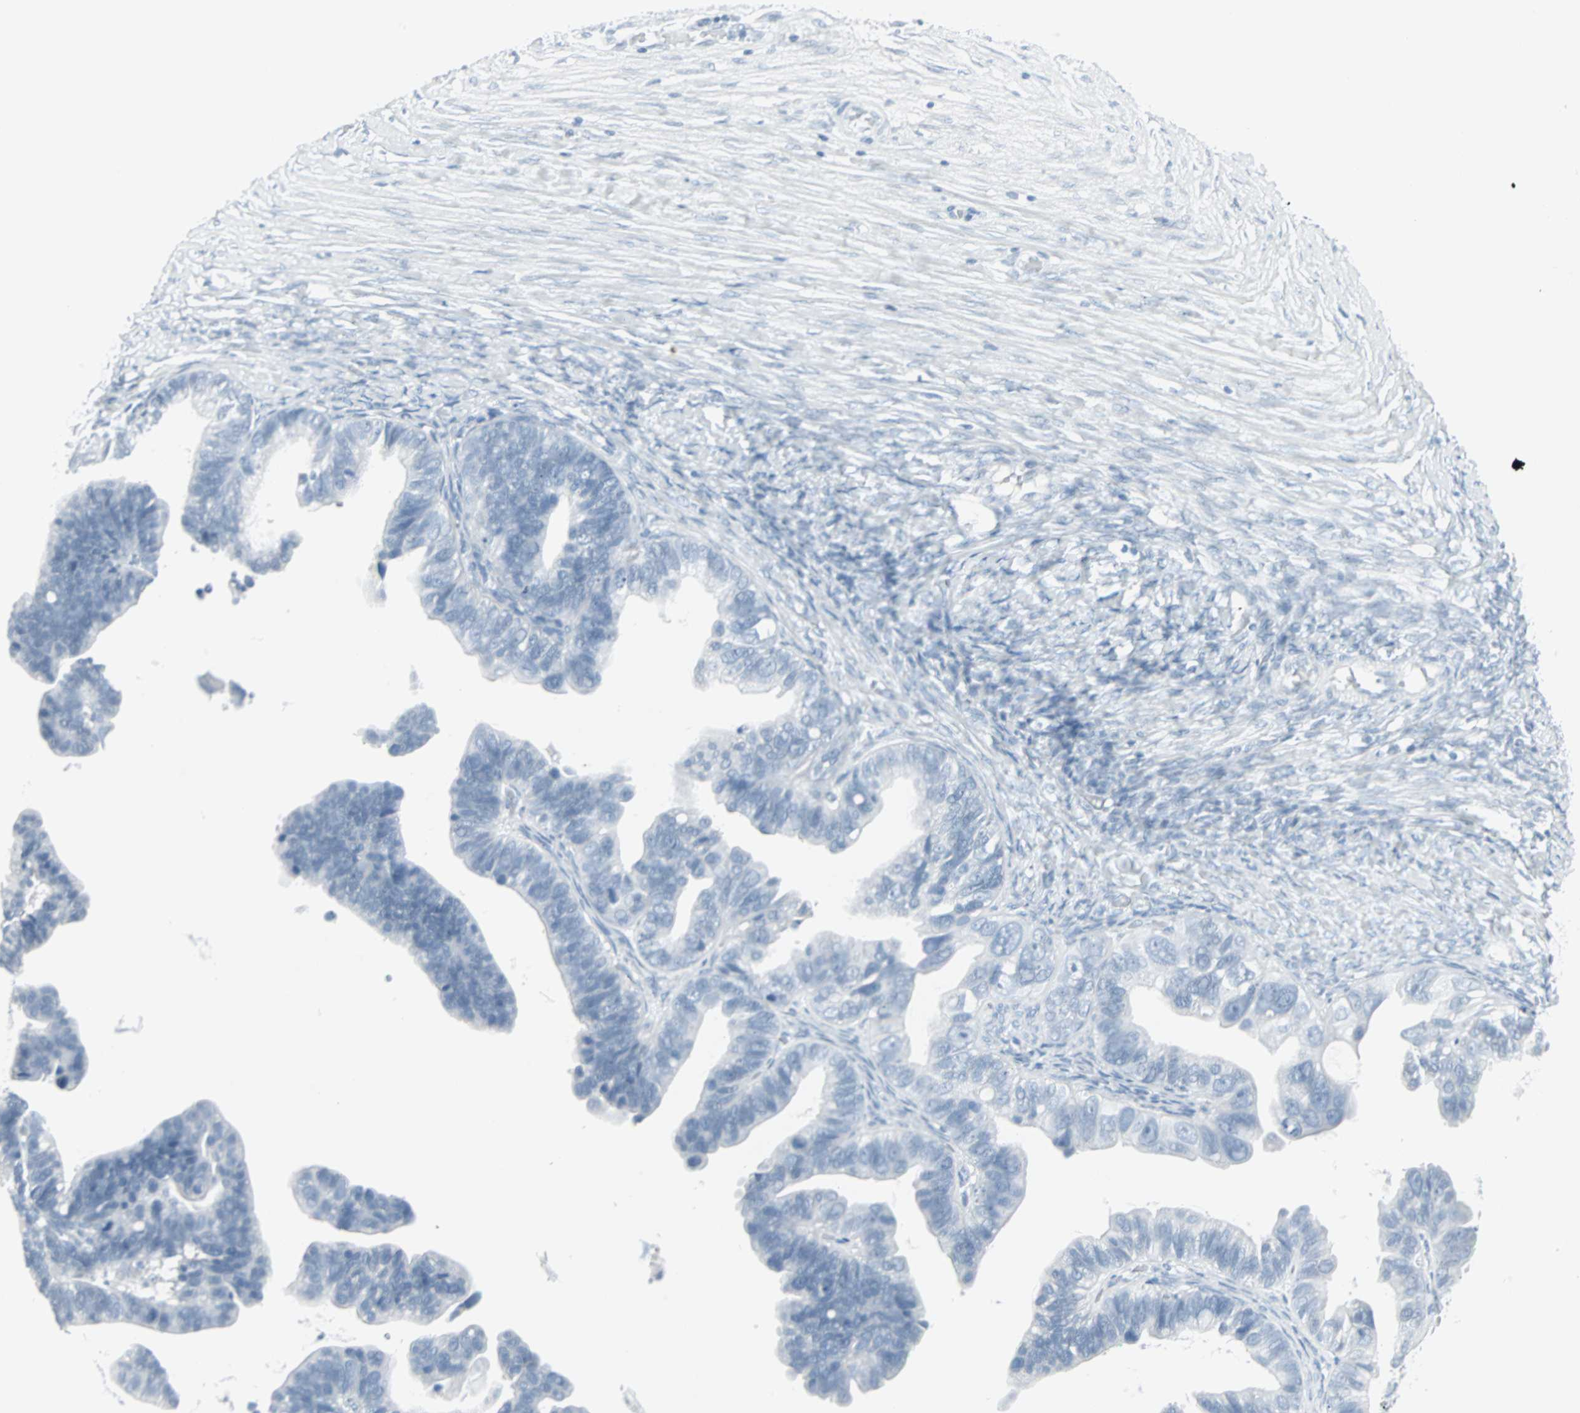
{"staining": {"intensity": "negative", "quantity": "none", "location": "none"}, "tissue": "ovarian cancer", "cell_type": "Tumor cells", "image_type": "cancer", "snomed": [{"axis": "morphology", "description": "Cystadenocarcinoma, serous, NOS"}, {"axis": "topography", "description": "Ovary"}], "caption": "Histopathology image shows no significant protein expression in tumor cells of ovarian serous cystadenocarcinoma. (Immunohistochemistry (ihc), brightfield microscopy, high magnification).", "gene": "LANCL3", "patient": {"sex": "female", "age": 56}}